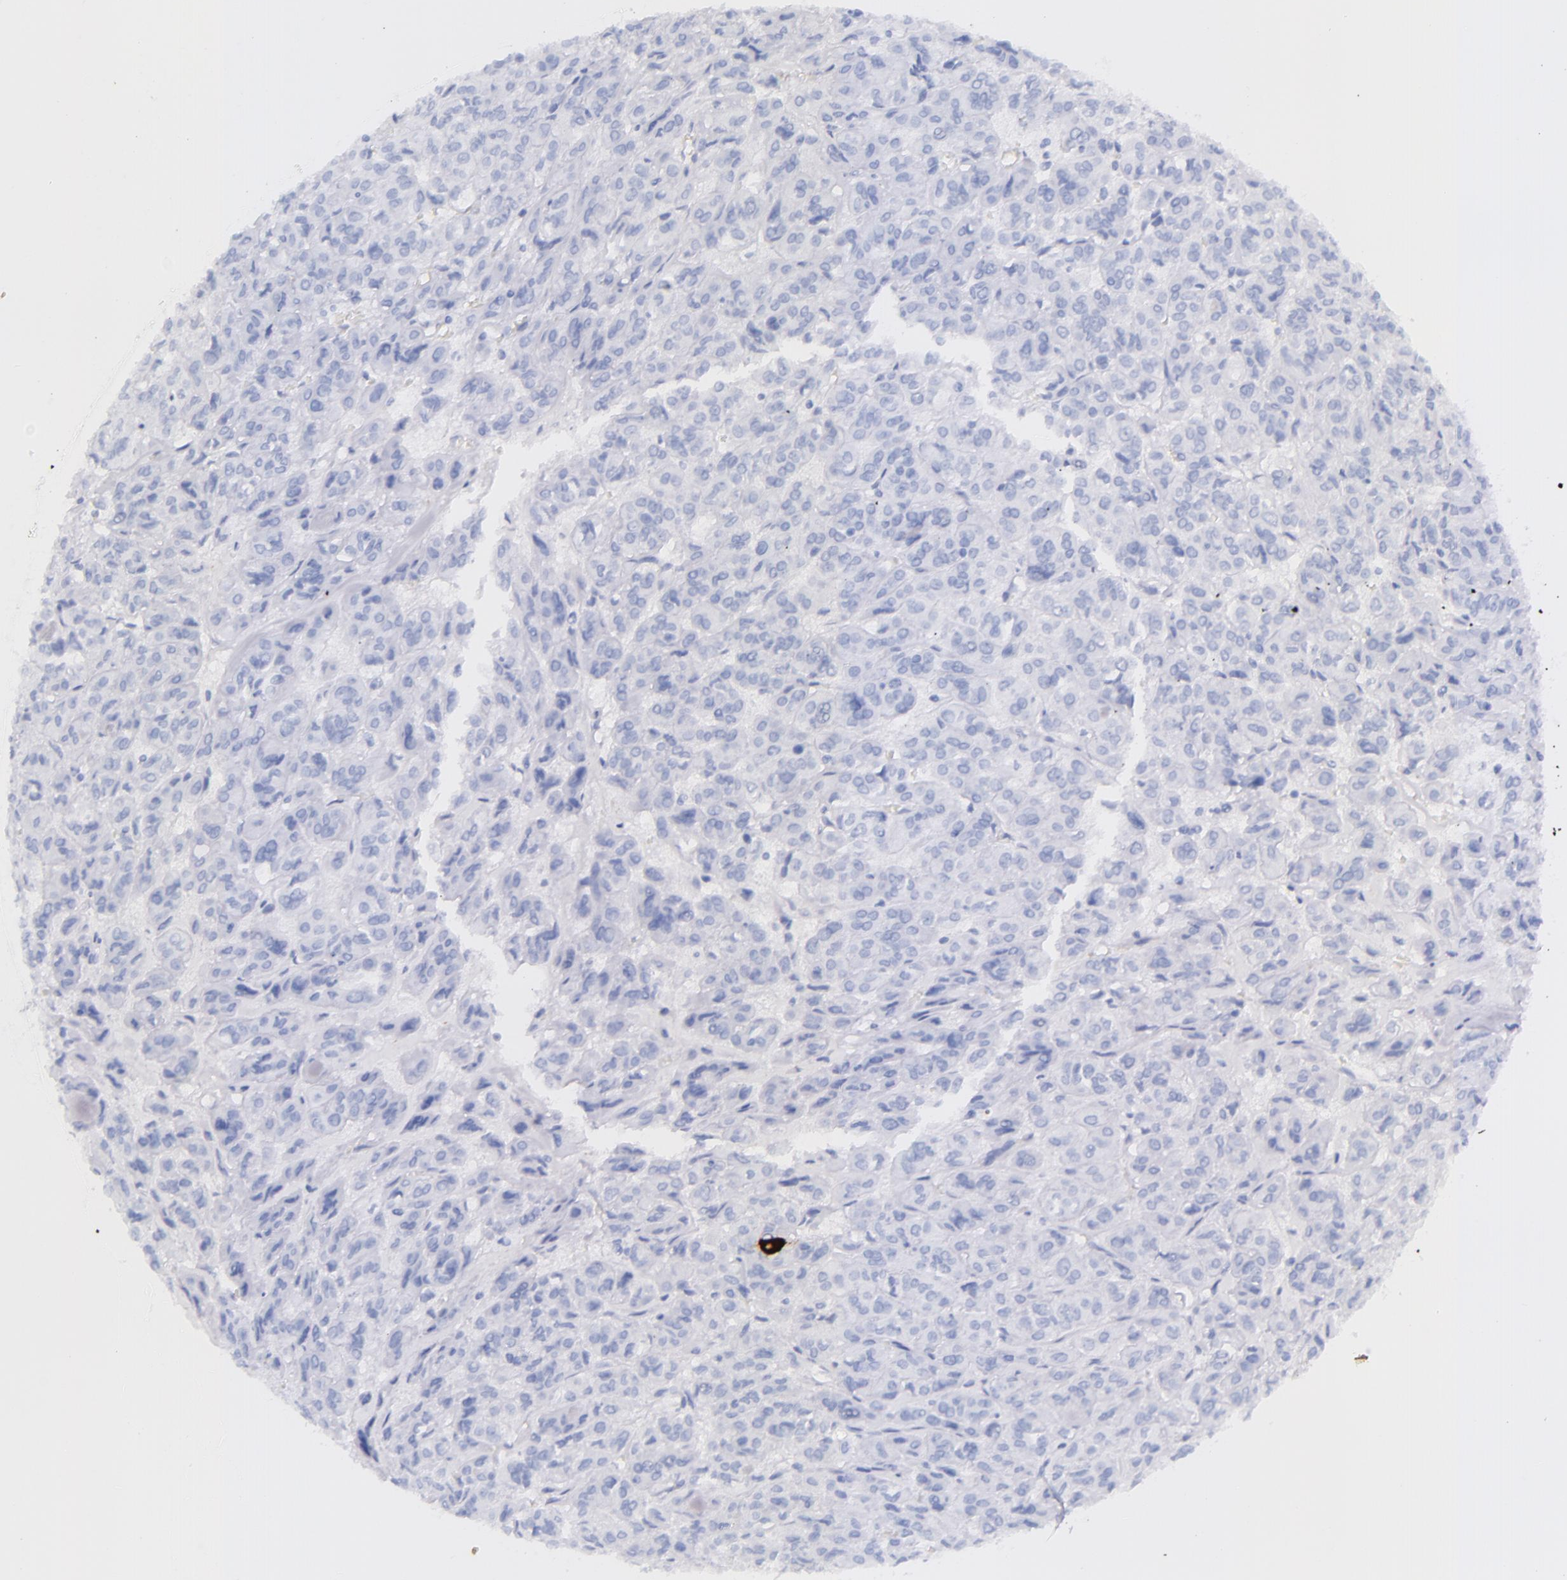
{"staining": {"intensity": "negative", "quantity": "none", "location": "none"}, "tissue": "thyroid cancer", "cell_type": "Tumor cells", "image_type": "cancer", "snomed": [{"axis": "morphology", "description": "Follicular adenoma carcinoma, NOS"}, {"axis": "topography", "description": "Thyroid gland"}], "caption": "Tumor cells show no significant protein staining in thyroid cancer.", "gene": "SFTPA2", "patient": {"sex": "female", "age": 71}}